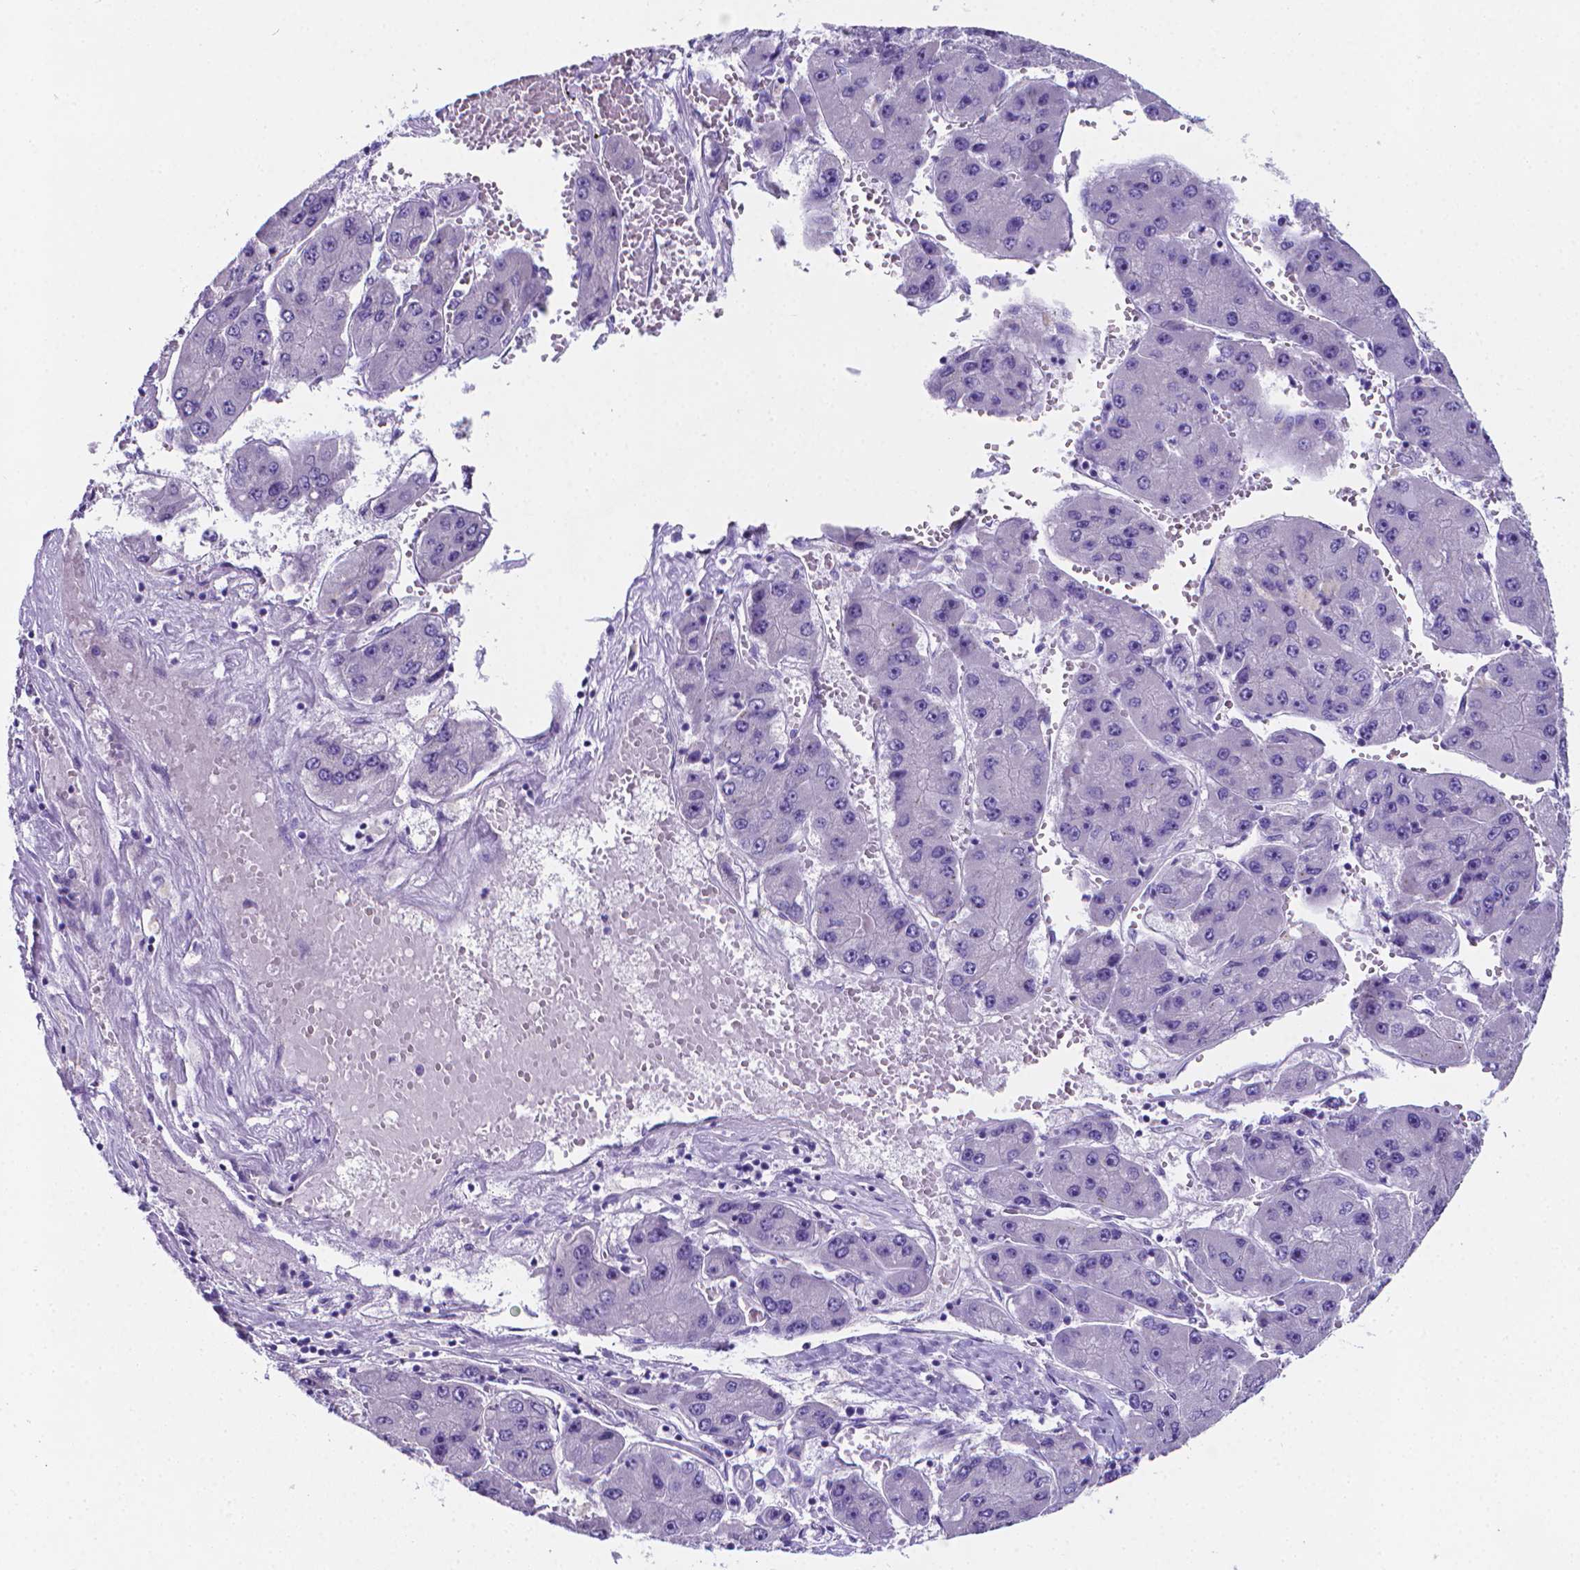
{"staining": {"intensity": "negative", "quantity": "none", "location": "none"}, "tissue": "liver cancer", "cell_type": "Tumor cells", "image_type": "cancer", "snomed": [{"axis": "morphology", "description": "Carcinoma, Hepatocellular, NOS"}, {"axis": "topography", "description": "Liver"}], "caption": "There is no significant expression in tumor cells of liver cancer (hepatocellular carcinoma). (DAB immunohistochemistry visualized using brightfield microscopy, high magnification).", "gene": "LRRC73", "patient": {"sex": "female", "age": 61}}